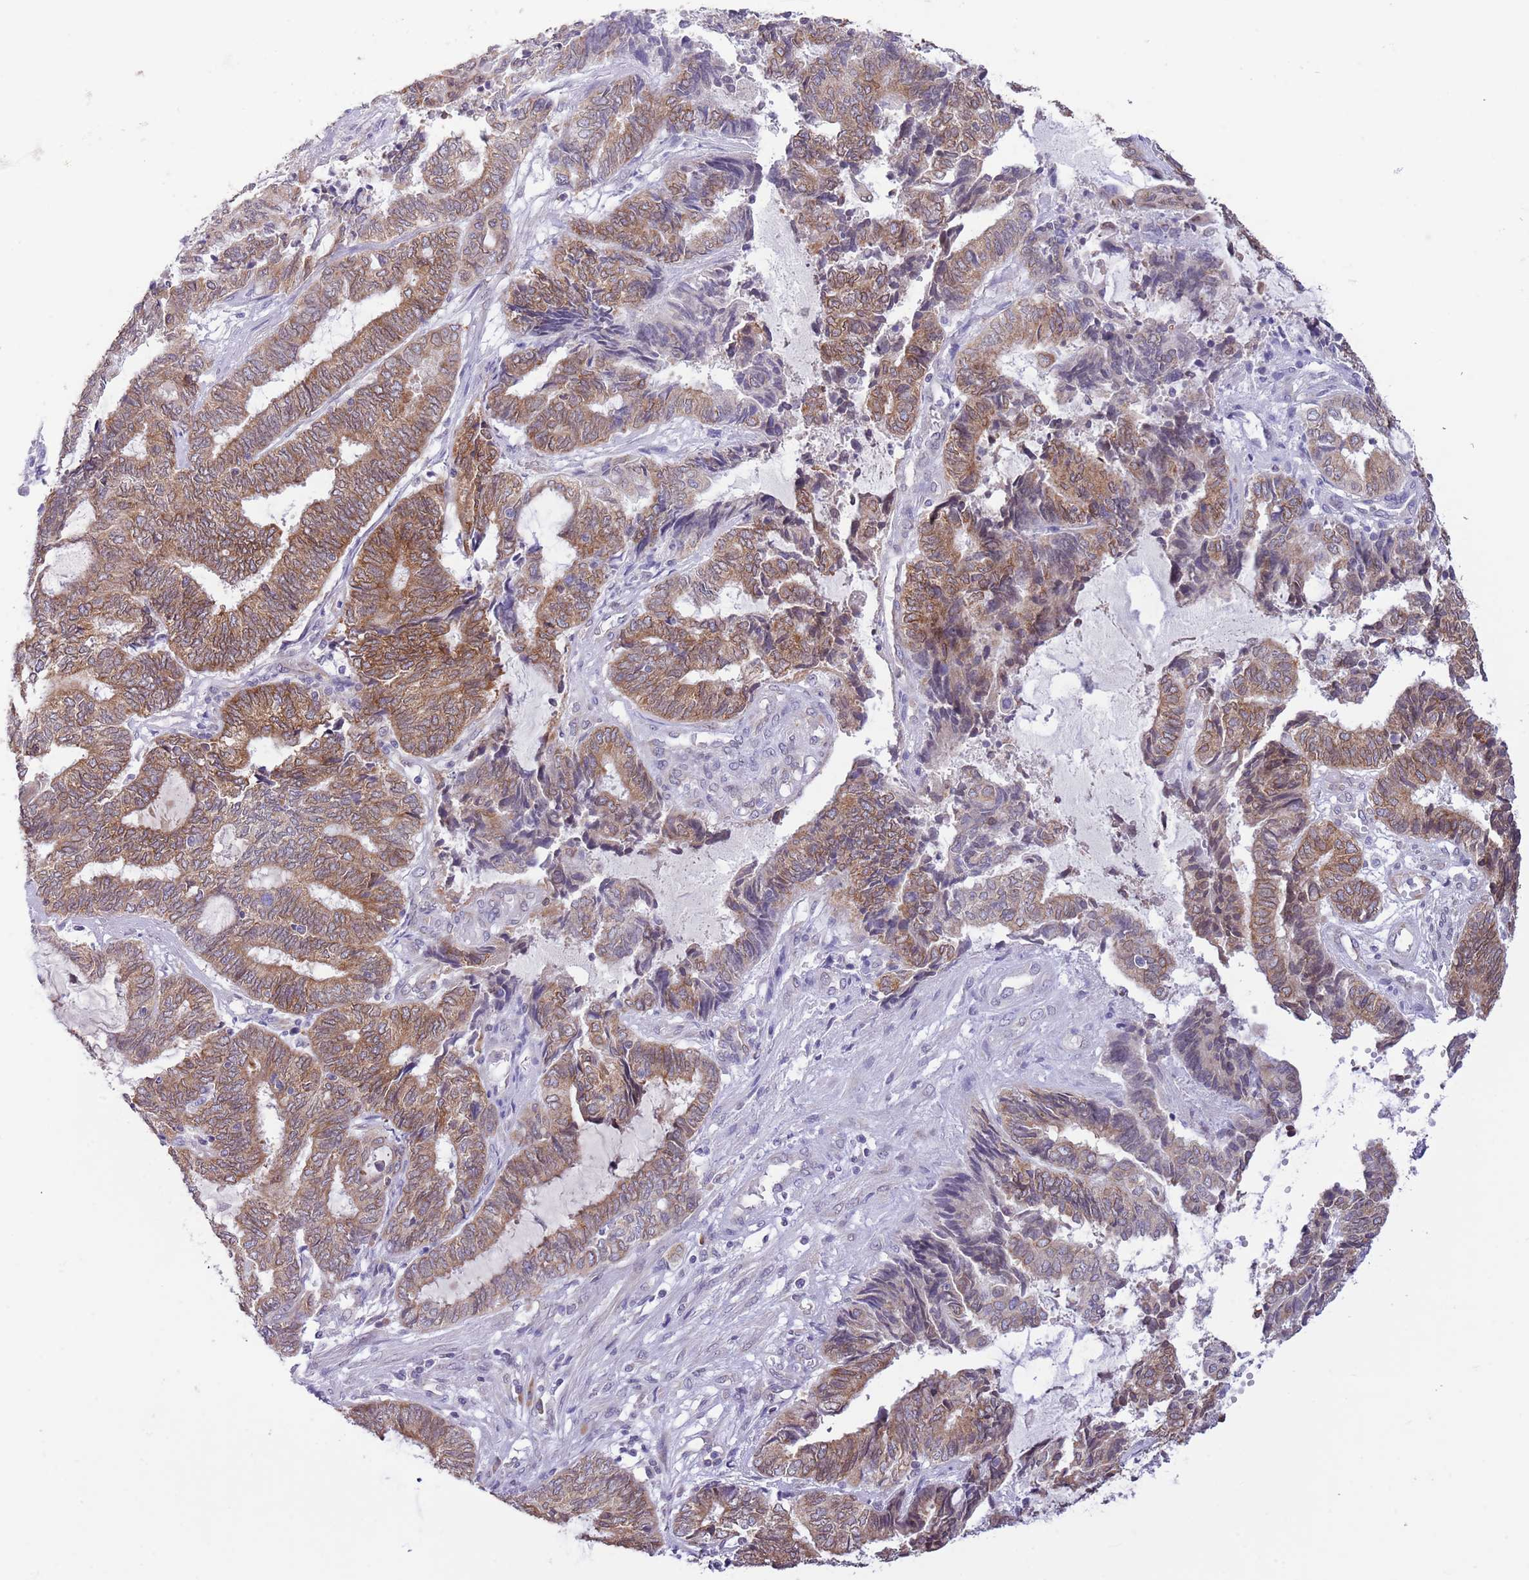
{"staining": {"intensity": "moderate", "quantity": ">75%", "location": "cytoplasmic/membranous"}, "tissue": "endometrial cancer", "cell_type": "Tumor cells", "image_type": "cancer", "snomed": [{"axis": "morphology", "description": "Adenocarcinoma, NOS"}, {"axis": "topography", "description": "Uterus"}, {"axis": "topography", "description": "Endometrium"}], "caption": "This photomicrograph shows IHC staining of adenocarcinoma (endometrial), with medium moderate cytoplasmic/membranous positivity in about >75% of tumor cells.", "gene": "EBPL", "patient": {"sex": "female", "age": 70}}